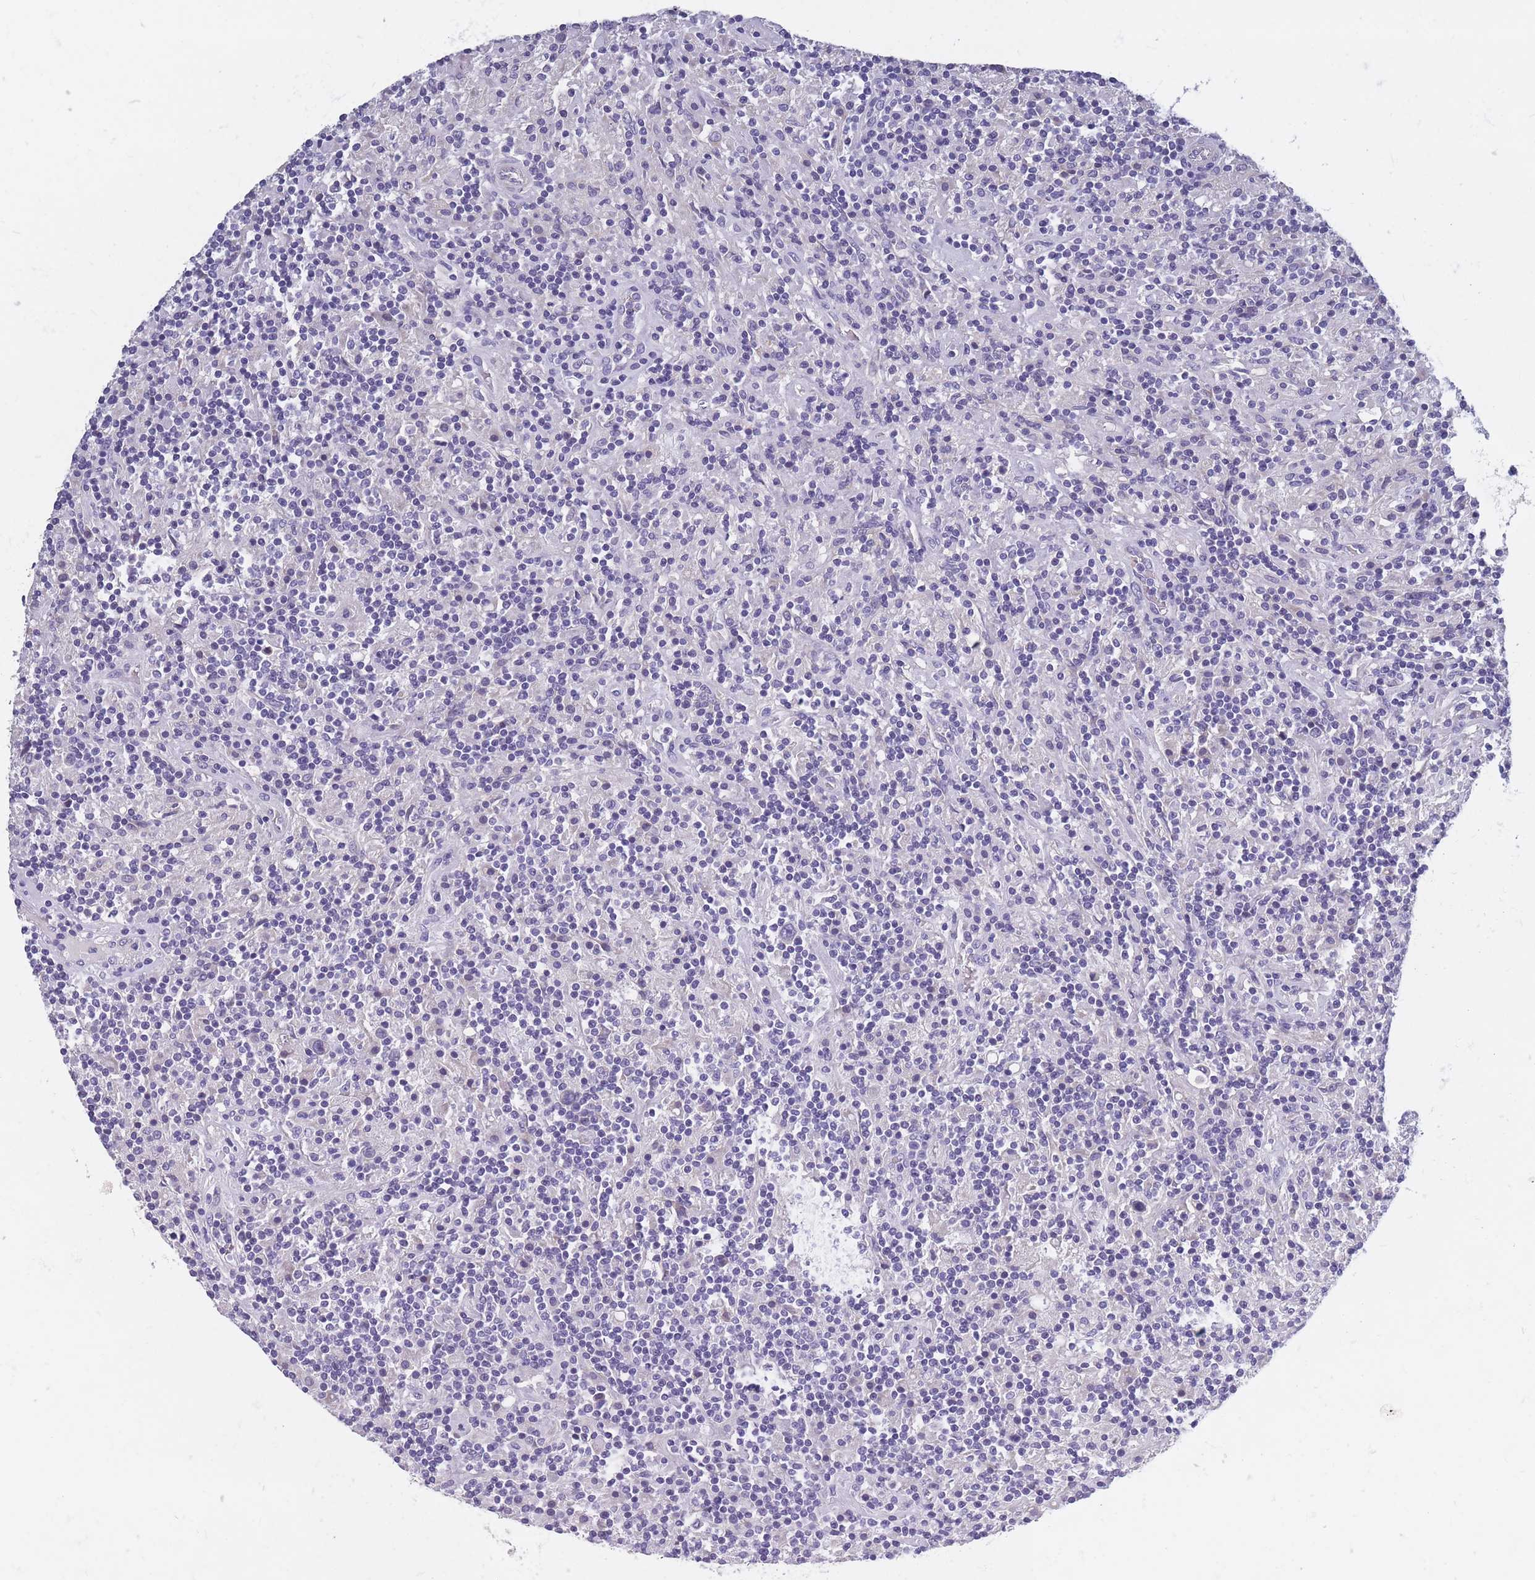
{"staining": {"intensity": "negative", "quantity": "none", "location": "none"}, "tissue": "lymphoma", "cell_type": "Tumor cells", "image_type": "cancer", "snomed": [{"axis": "morphology", "description": "Hodgkin's disease, NOS"}, {"axis": "topography", "description": "Lymph node"}], "caption": "A high-resolution micrograph shows immunohistochemistry (IHC) staining of Hodgkin's disease, which displays no significant expression in tumor cells.", "gene": "OR4C5", "patient": {"sex": "male", "age": 70}}